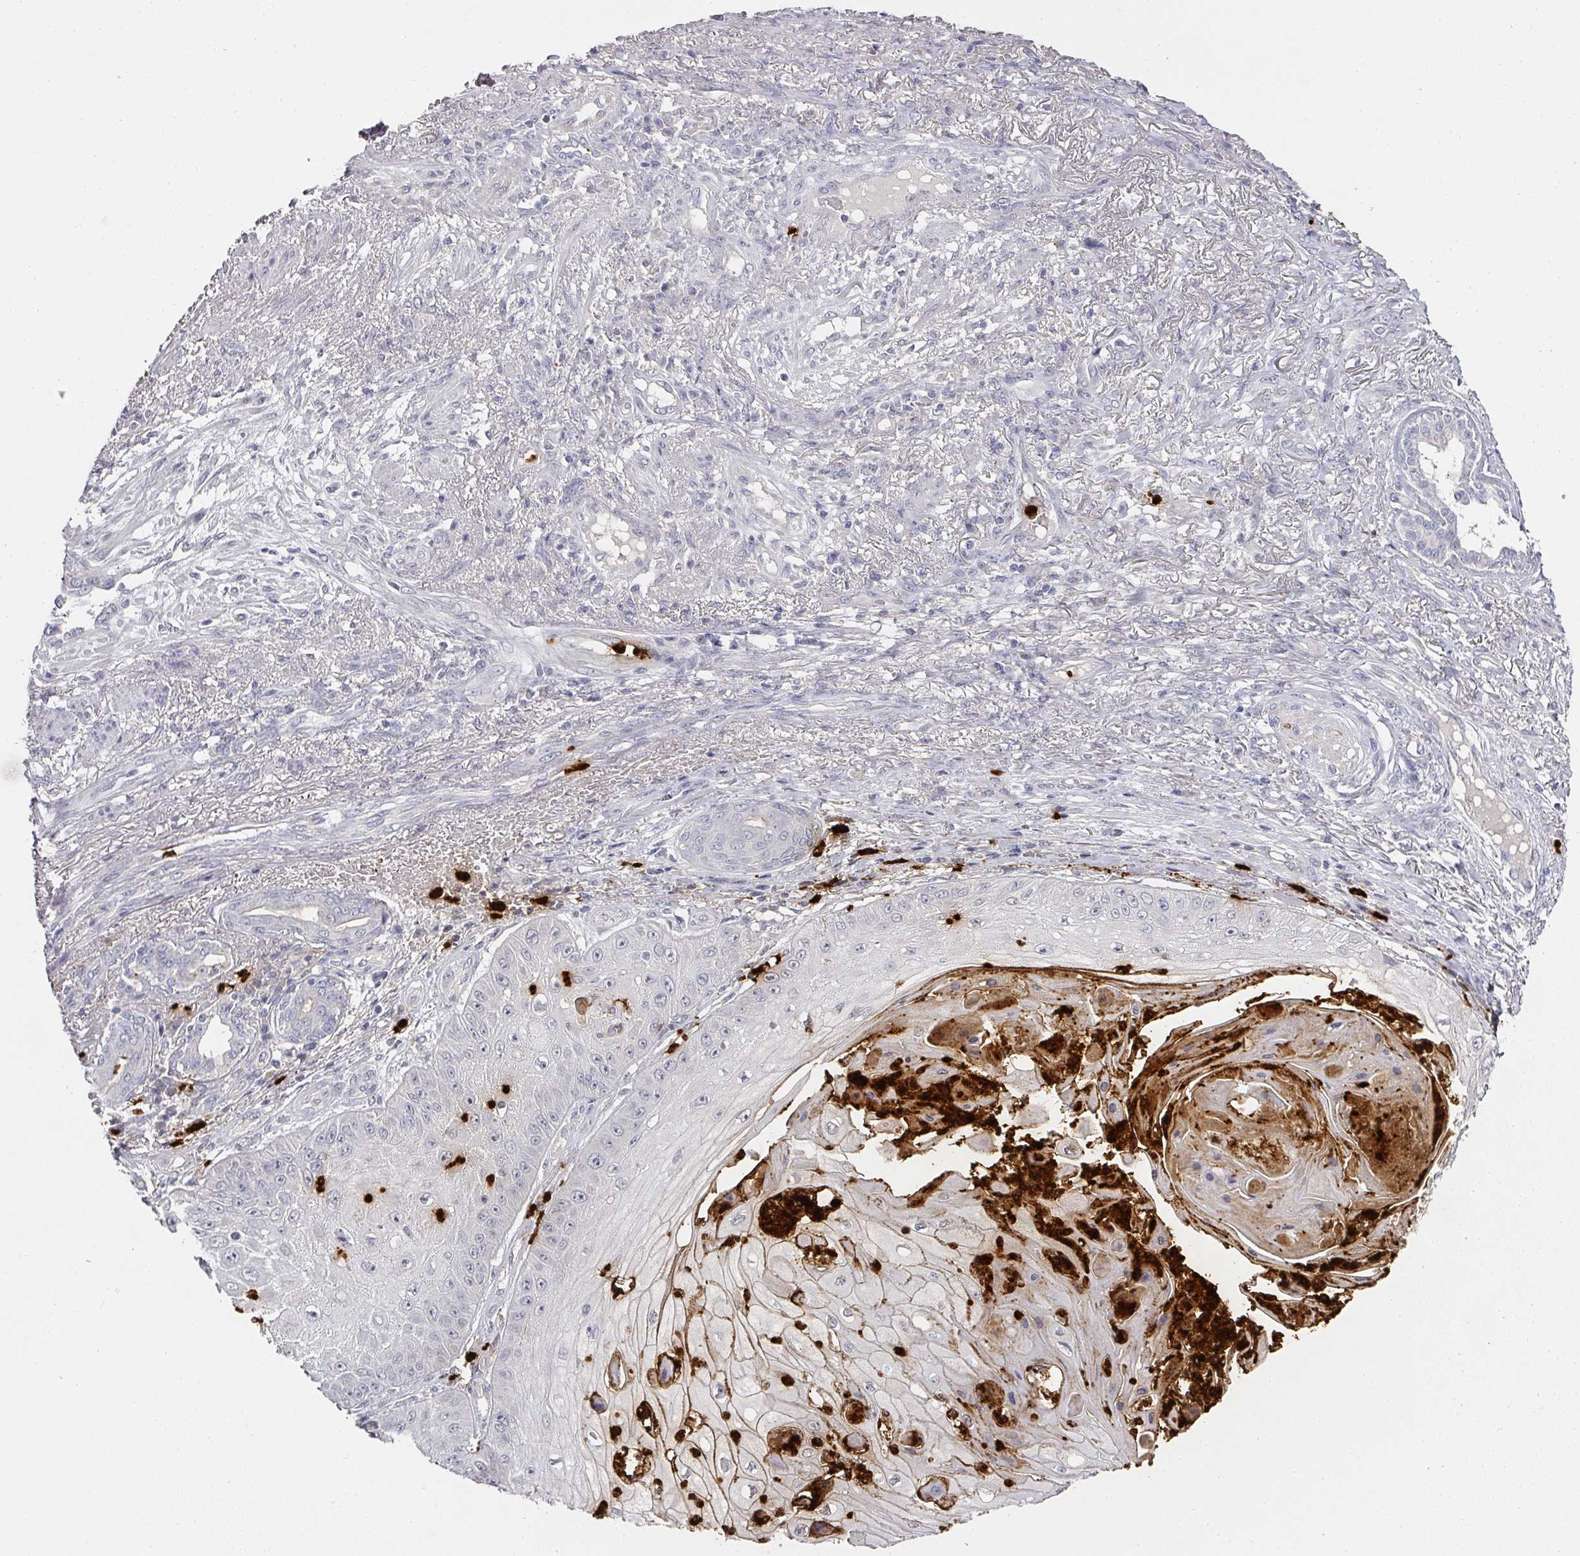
{"staining": {"intensity": "moderate", "quantity": "<25%", "location": "cytoplasmic/membranous"}, "tissue": "skin cancer", "cell_type": "Tumor cells", "image_type": "cancer", "snomed": [{"axis": "morphology", "description": "Squamous cell carcinoma, NOS"}, {"axis": "topography", "description": "Skin"}], "caption": "A brown stain shows moderate cytoplasmic/membranous expression of a protein in squamous cell carcinoma (skin) tumor cells. (brown staining indicates protein expression, while blue staining denotes nuclei).", "gene": "CAMP", "patient": {"sex": "male", "age": 70}}